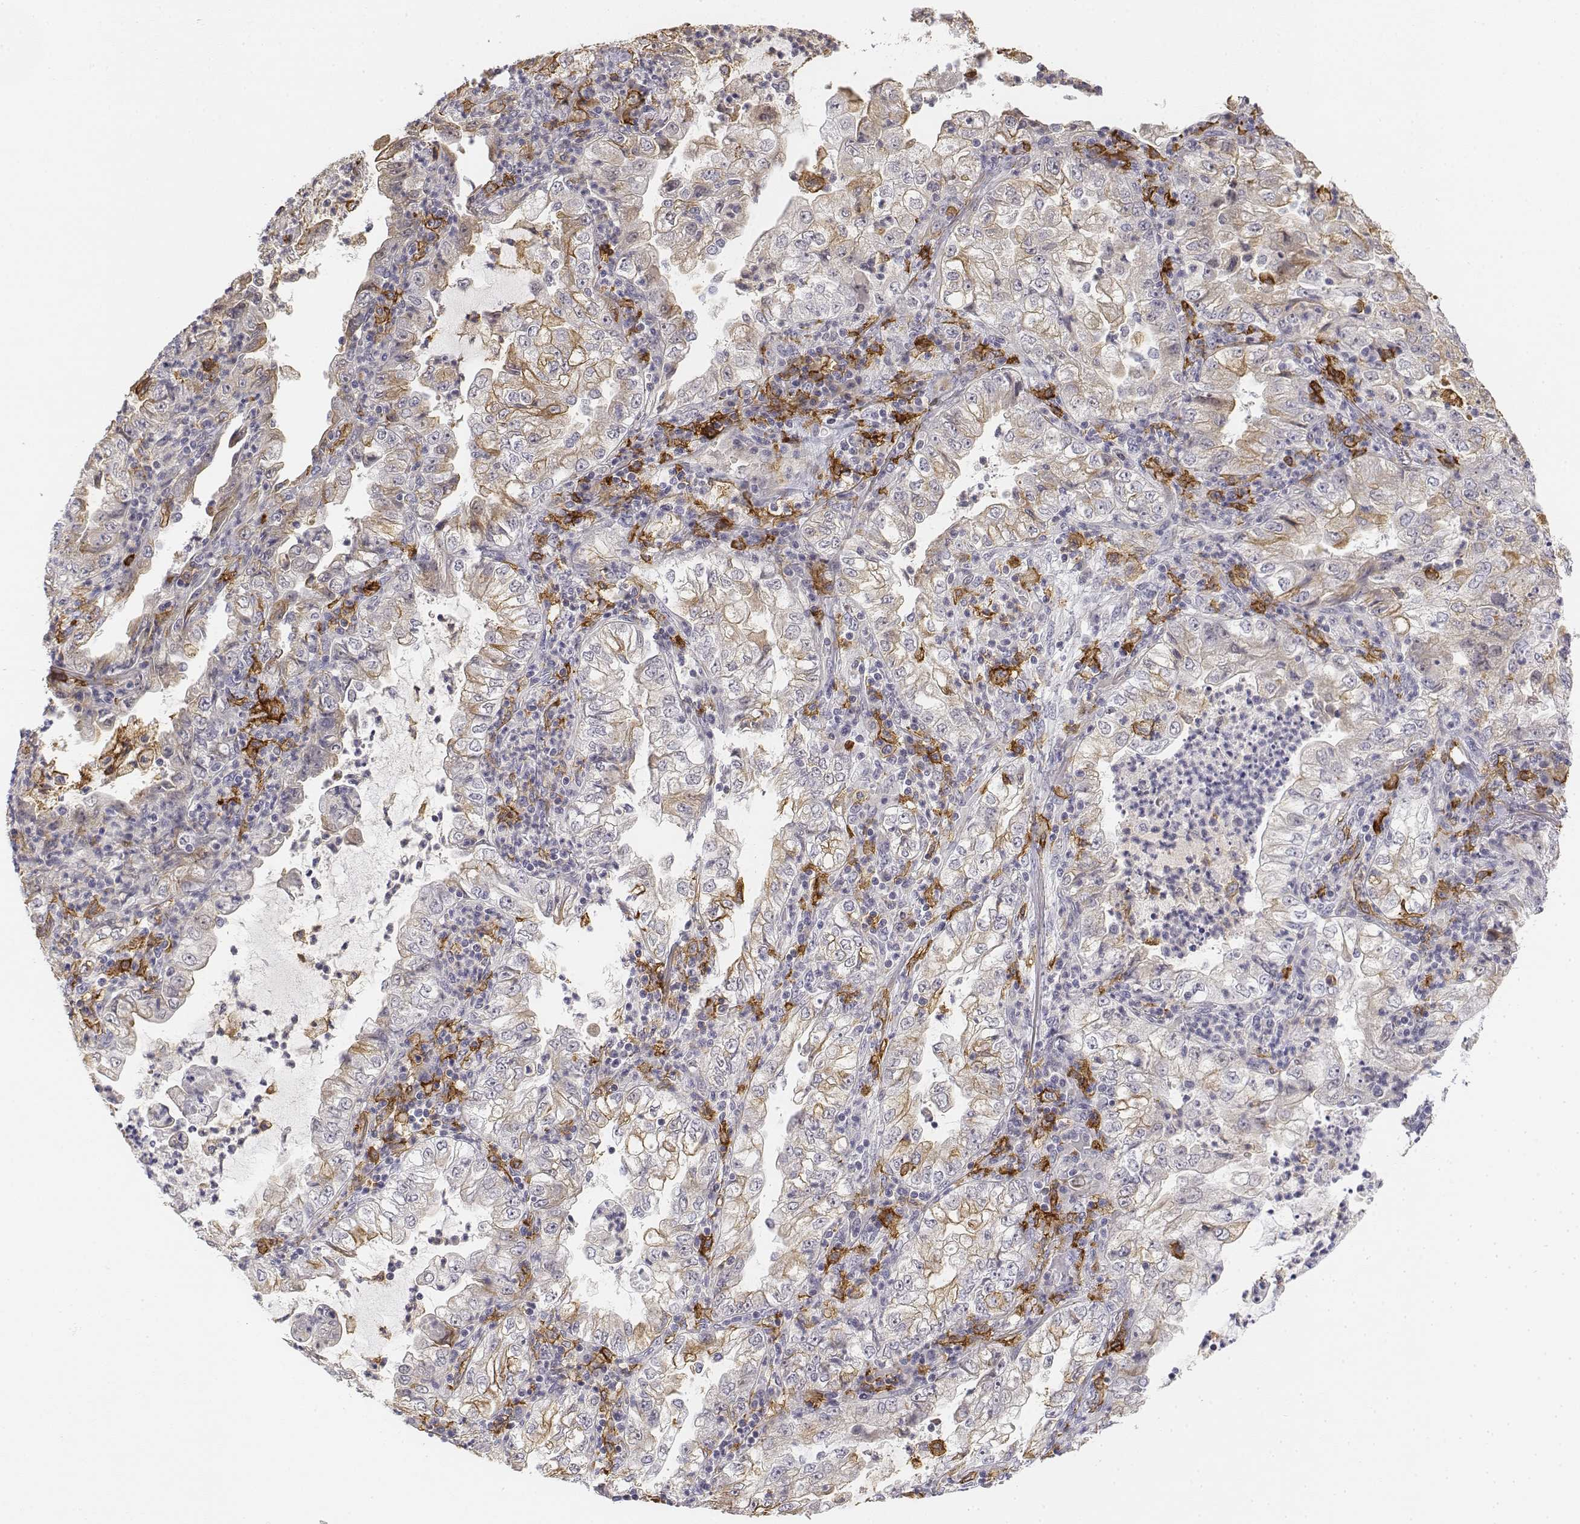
{"staining": {"intensity": "moderate", "quantity": "<25%", "location": "cytoplasmic/membranous"}, "tissue": "lung cancer", "cell_type": "Tumor cells", "image_type": "cancer", "snomed": [{"axis": "morphology", "description": "Adenocarcinoma, NOS"}, {"axis": "topography", "description": "Lung"}], "caption": "This is a photomicrograph of immunohistochemistry staining of lung cancer (adenocarcinoma), which shows moderate positivity in the cytoplasmic/membranous of tumor cells.", "gene": "CD14", "patient": {"sex": "female", "age": 73}}